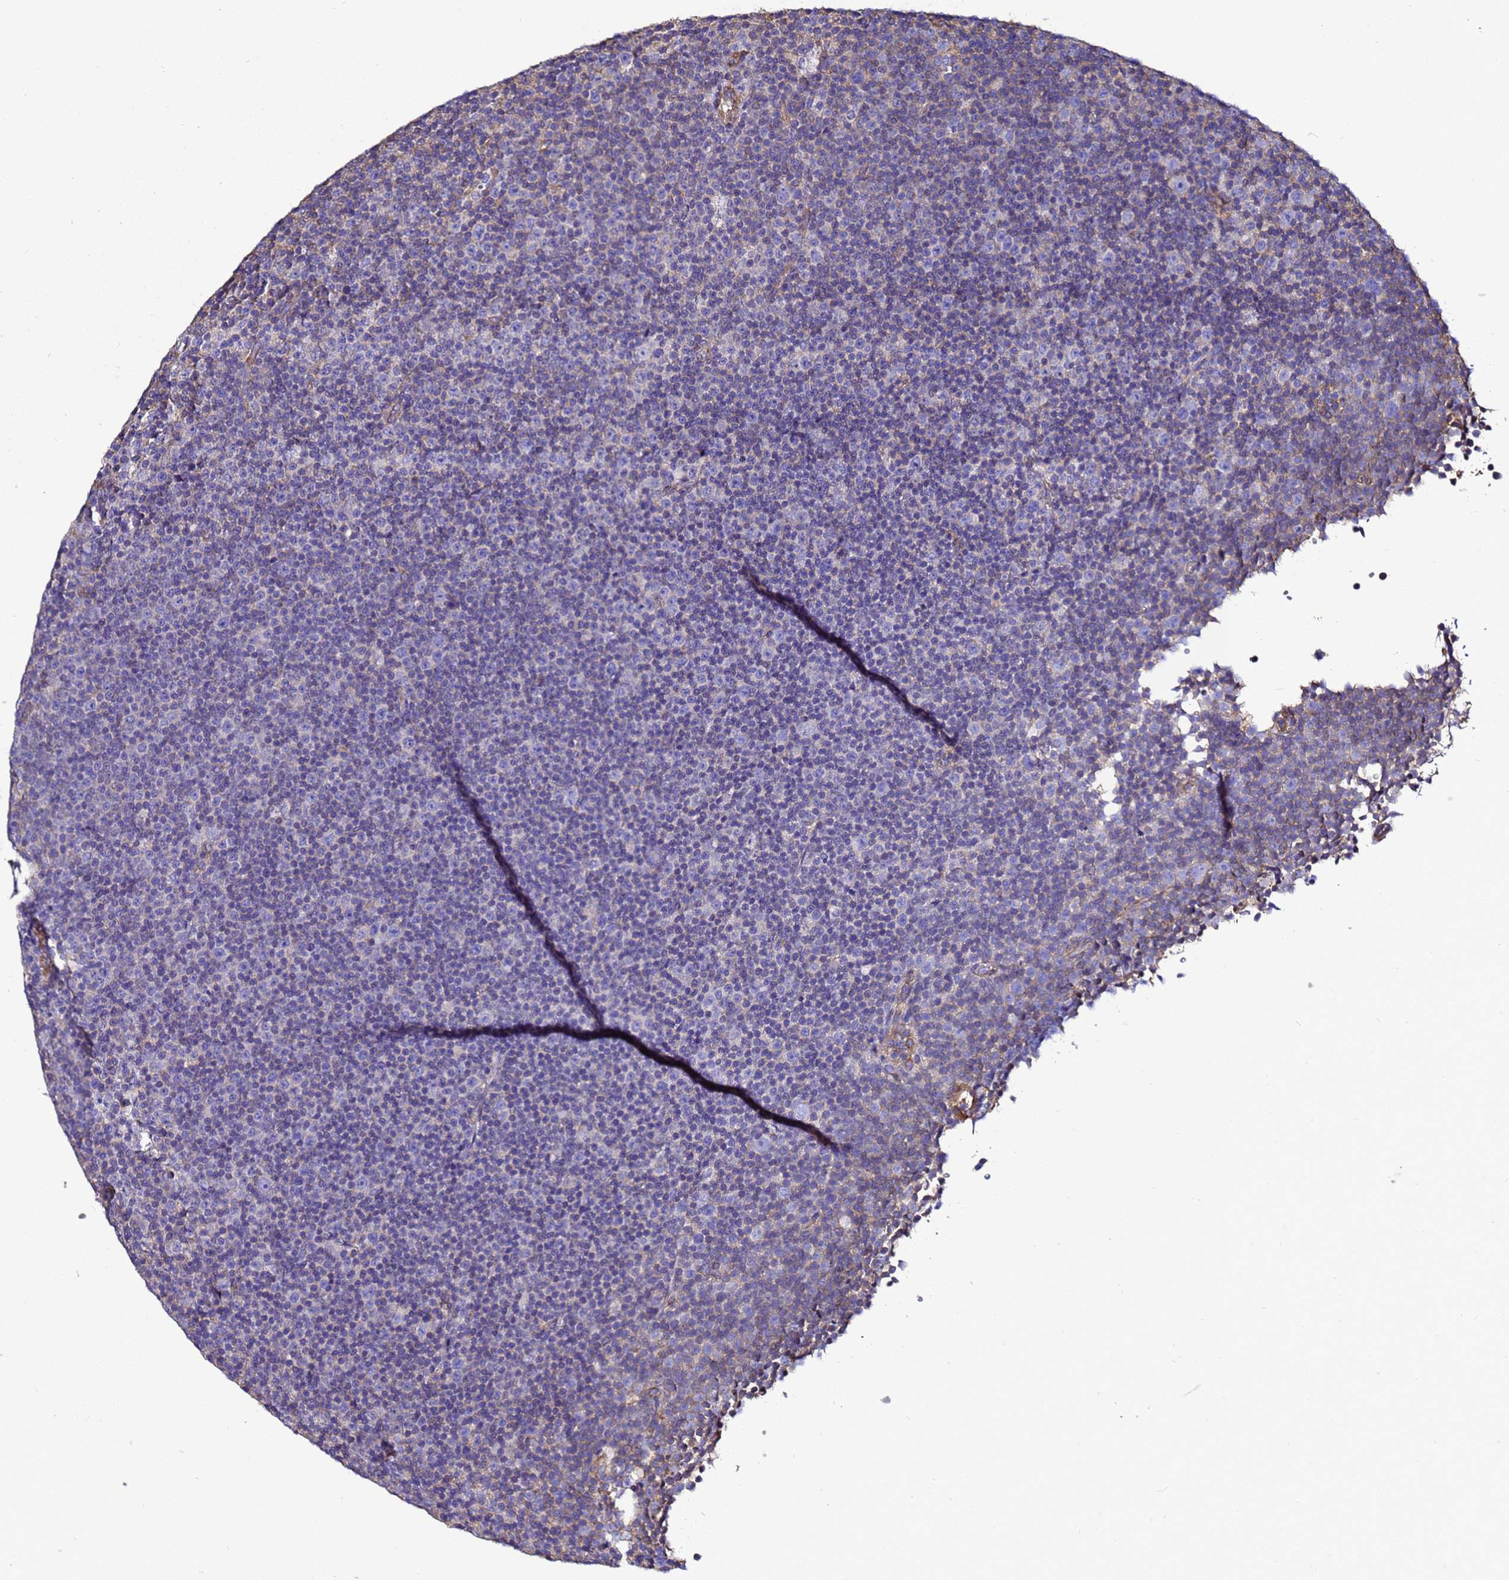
{"staining": {"intensity": "negative", "quantity": "none", "location": "none"}, "tissue": "lymphoma", "cell_type": "Tumor cells", "image_type": "cancer", "snomed": [{"axis": "morphology", "description": "Malignant lymphoma, non-Hodgkin's type, Low grade"}, {"axis": "topography", "description": "Lymph node"}], "caption": "There is no significant positivity in tumor cells of low-grade malignant lymphoma, non-Hodgkin's type.", "gene": "MYL12A", "patient": {"sex": "female", "age": 67}}